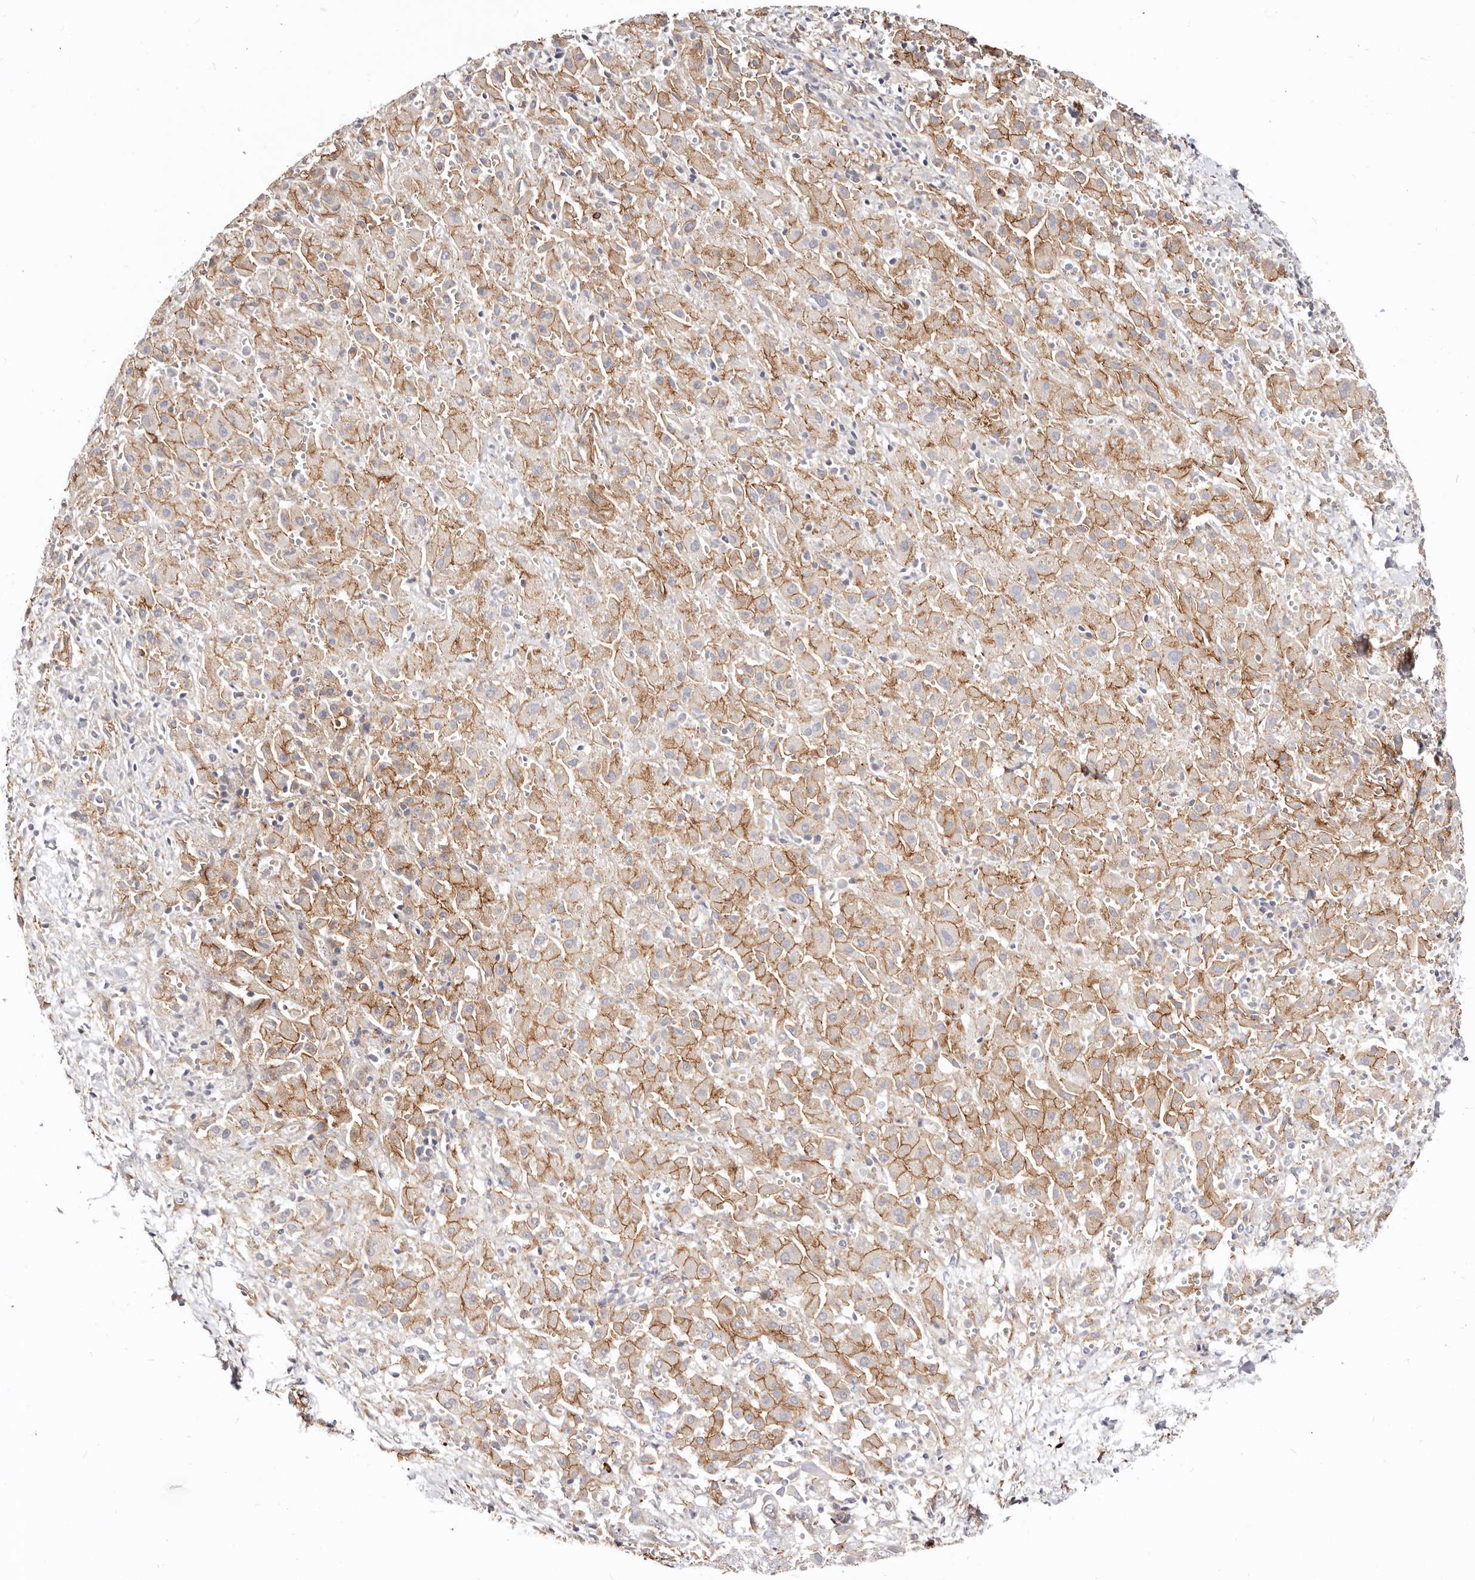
{"staining": {"intensity": "moderate", "quantity": ">75%", "location": "cytoplasmic/membranous"}, "tissue": "liver cancer", "cell_type": "Tumor cells", "image_type": "cancer", "snomed": [{"axis": "morphology", "description": "Cholangiocarcinoma"}, {"axis": "topography", "description": "Liver"}], "caption": "Human liver cancer stained with a protein marker exhibits moderate staining in tumor cells.", "gene": "CTNNB1", "patient": {"sex": "female", "age": 52}}